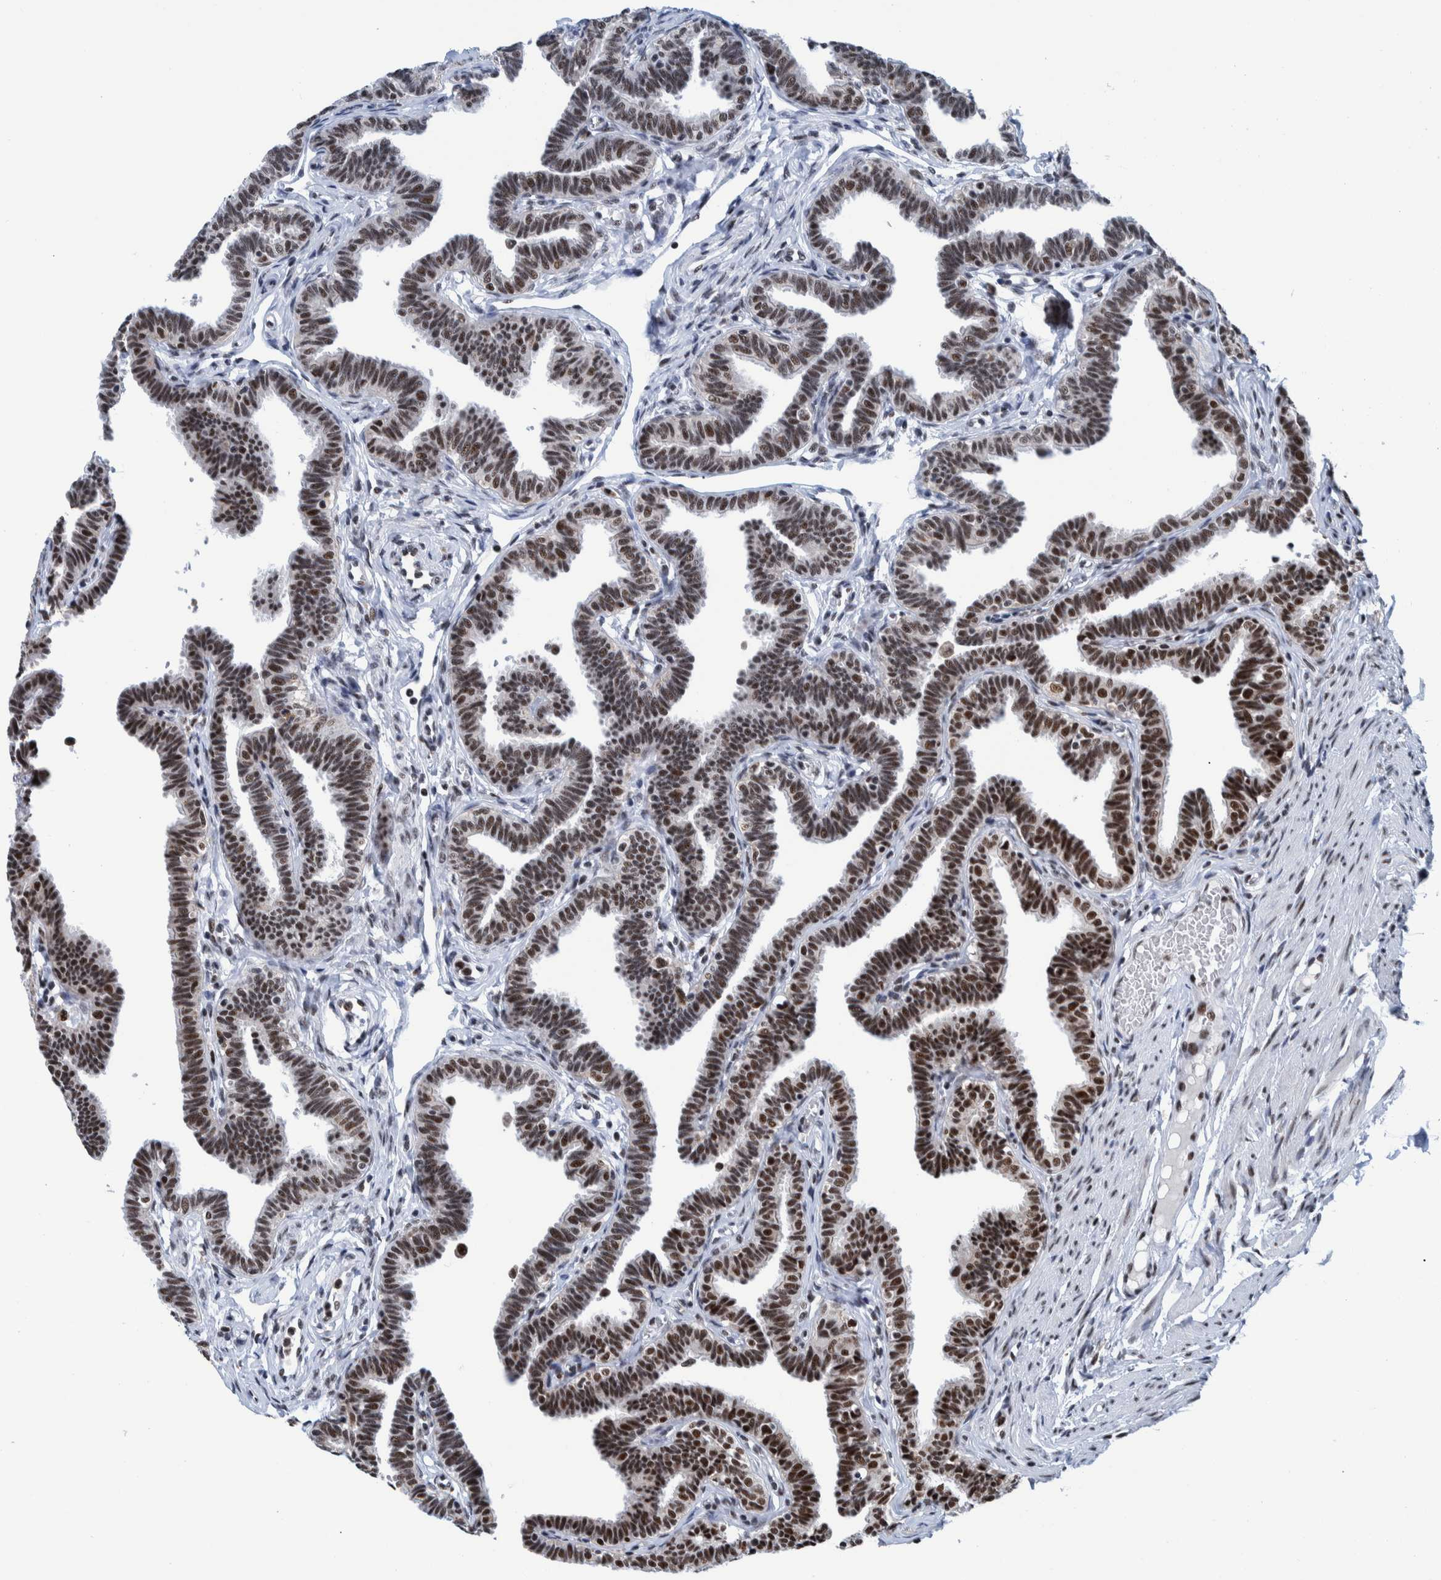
{"staining": {"intensity": "strong", "quantity": ">75%", "location": "nuclear"}, "tissue": "fallopian tube", "cell_type": "Glandular cells", "image_type": "normal", "snomed": [{"axis": "morphology", "description": "Normal tissue, NOS"}, {"axis": "topography", "description": "Fallopian tube"}, {"axis": "topography", "description": "Ovary"}], "caption": "Approximately >75% of glandular cells in normal fallopian tube demonstrate strong nuclear protein expression as visualized by brown immunohistochemical staining.", "gene": "EFTUD2", "patient": {"sex": "female", "age": 23}}